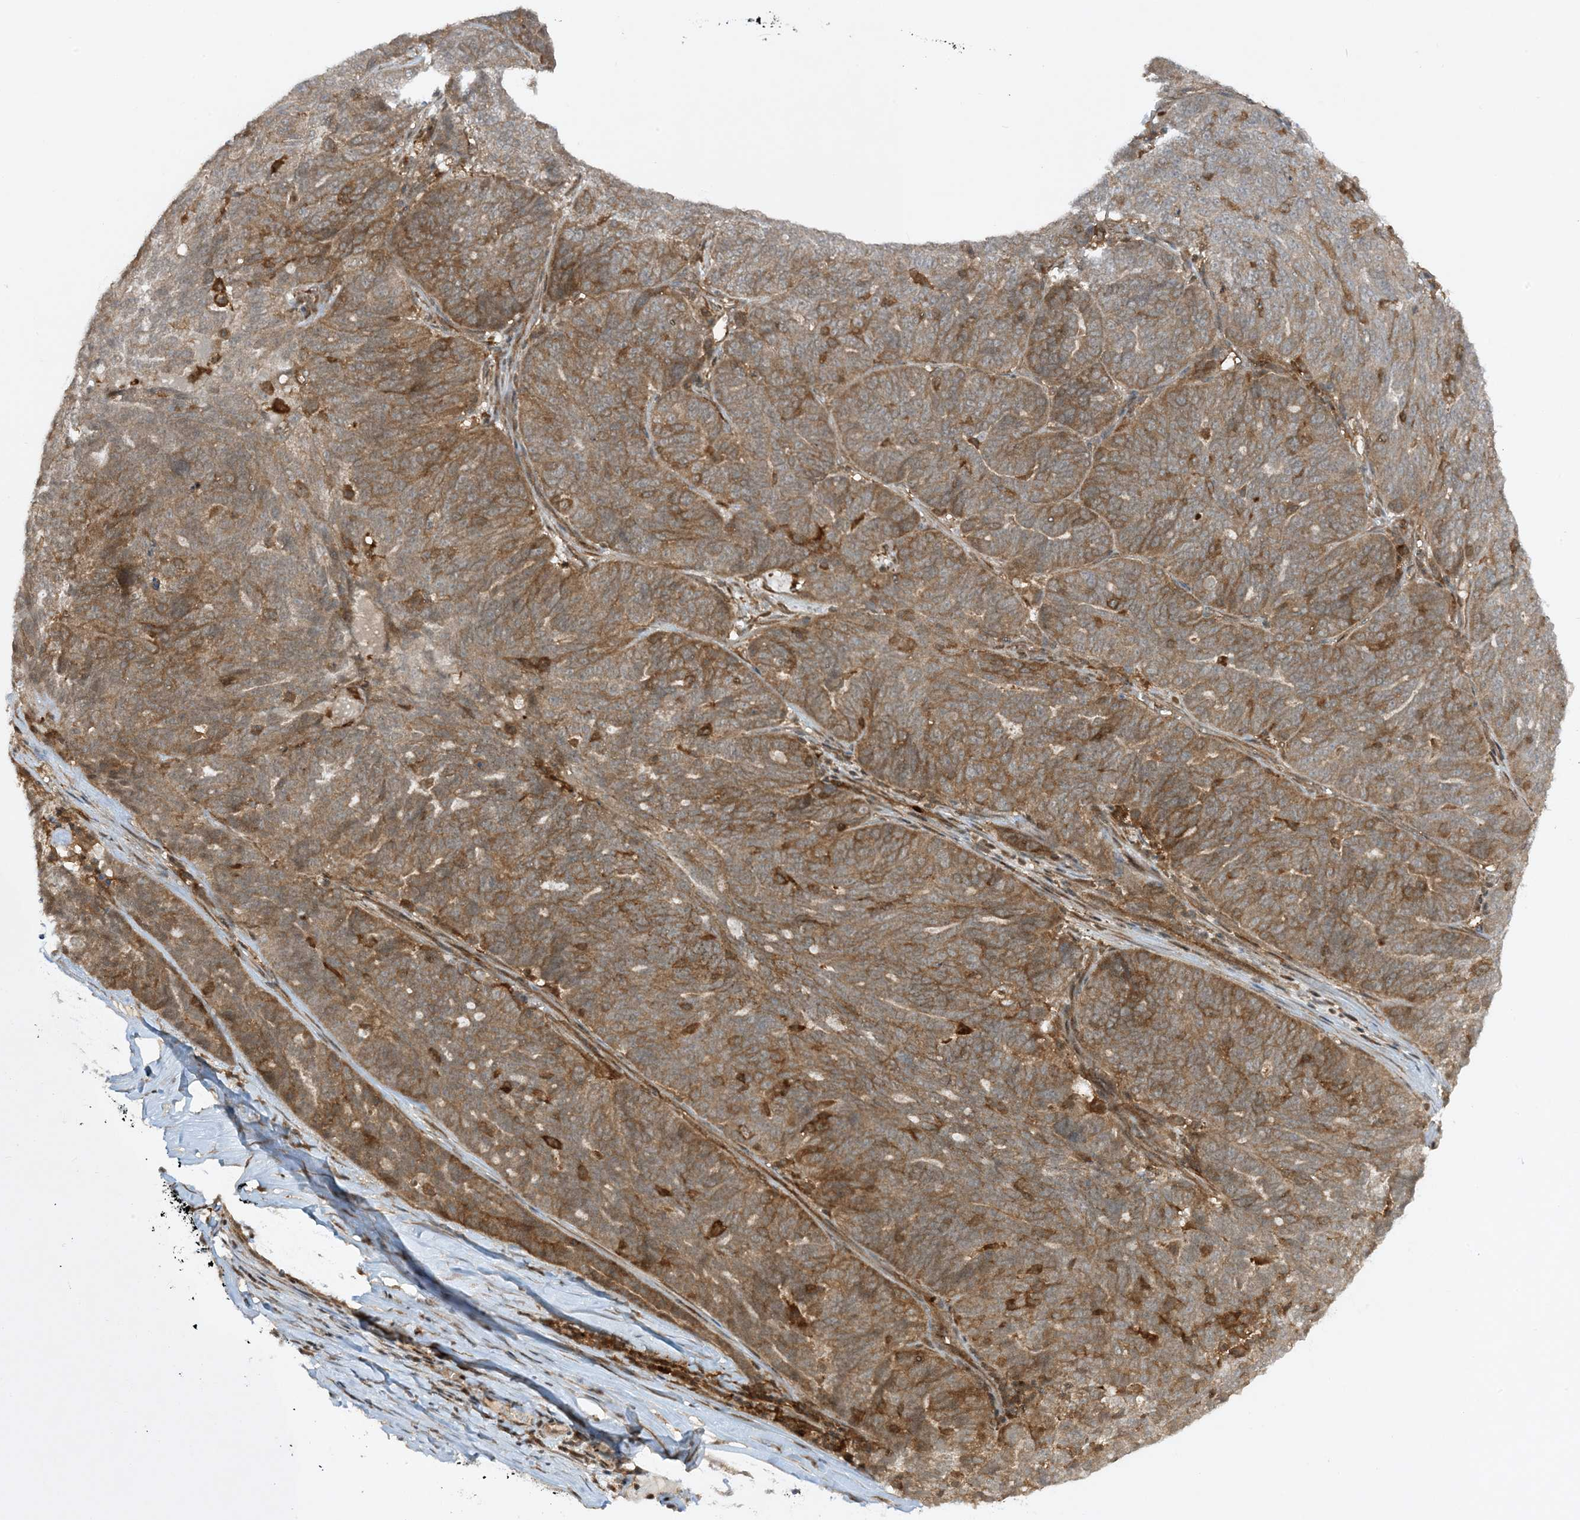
{"staining": {"intensity": "strong", "quantity": ">75%", "location": "cytoplasmic/membranous"}, "tissue": "ovarian cancer", "cell_type": "Tumor cells", "image_type": "cancer", "snomed": [{"axis": "morphology", "description": "Cystadenocarcinoma, serous, NOS"}, {"axis": "topography", "description": "Ovary"}], "caption": "A high amount of strong cytoplasmic/membranous positivity is present in approximately >75% of tumor cells in ovarian cancer (serous cystadenocarcinoma) tissue. (Brightfield microscopy of DAB IHC at high magnification).", "gene": "CERT1", "patient": {"sex": "female", "age": 59}}